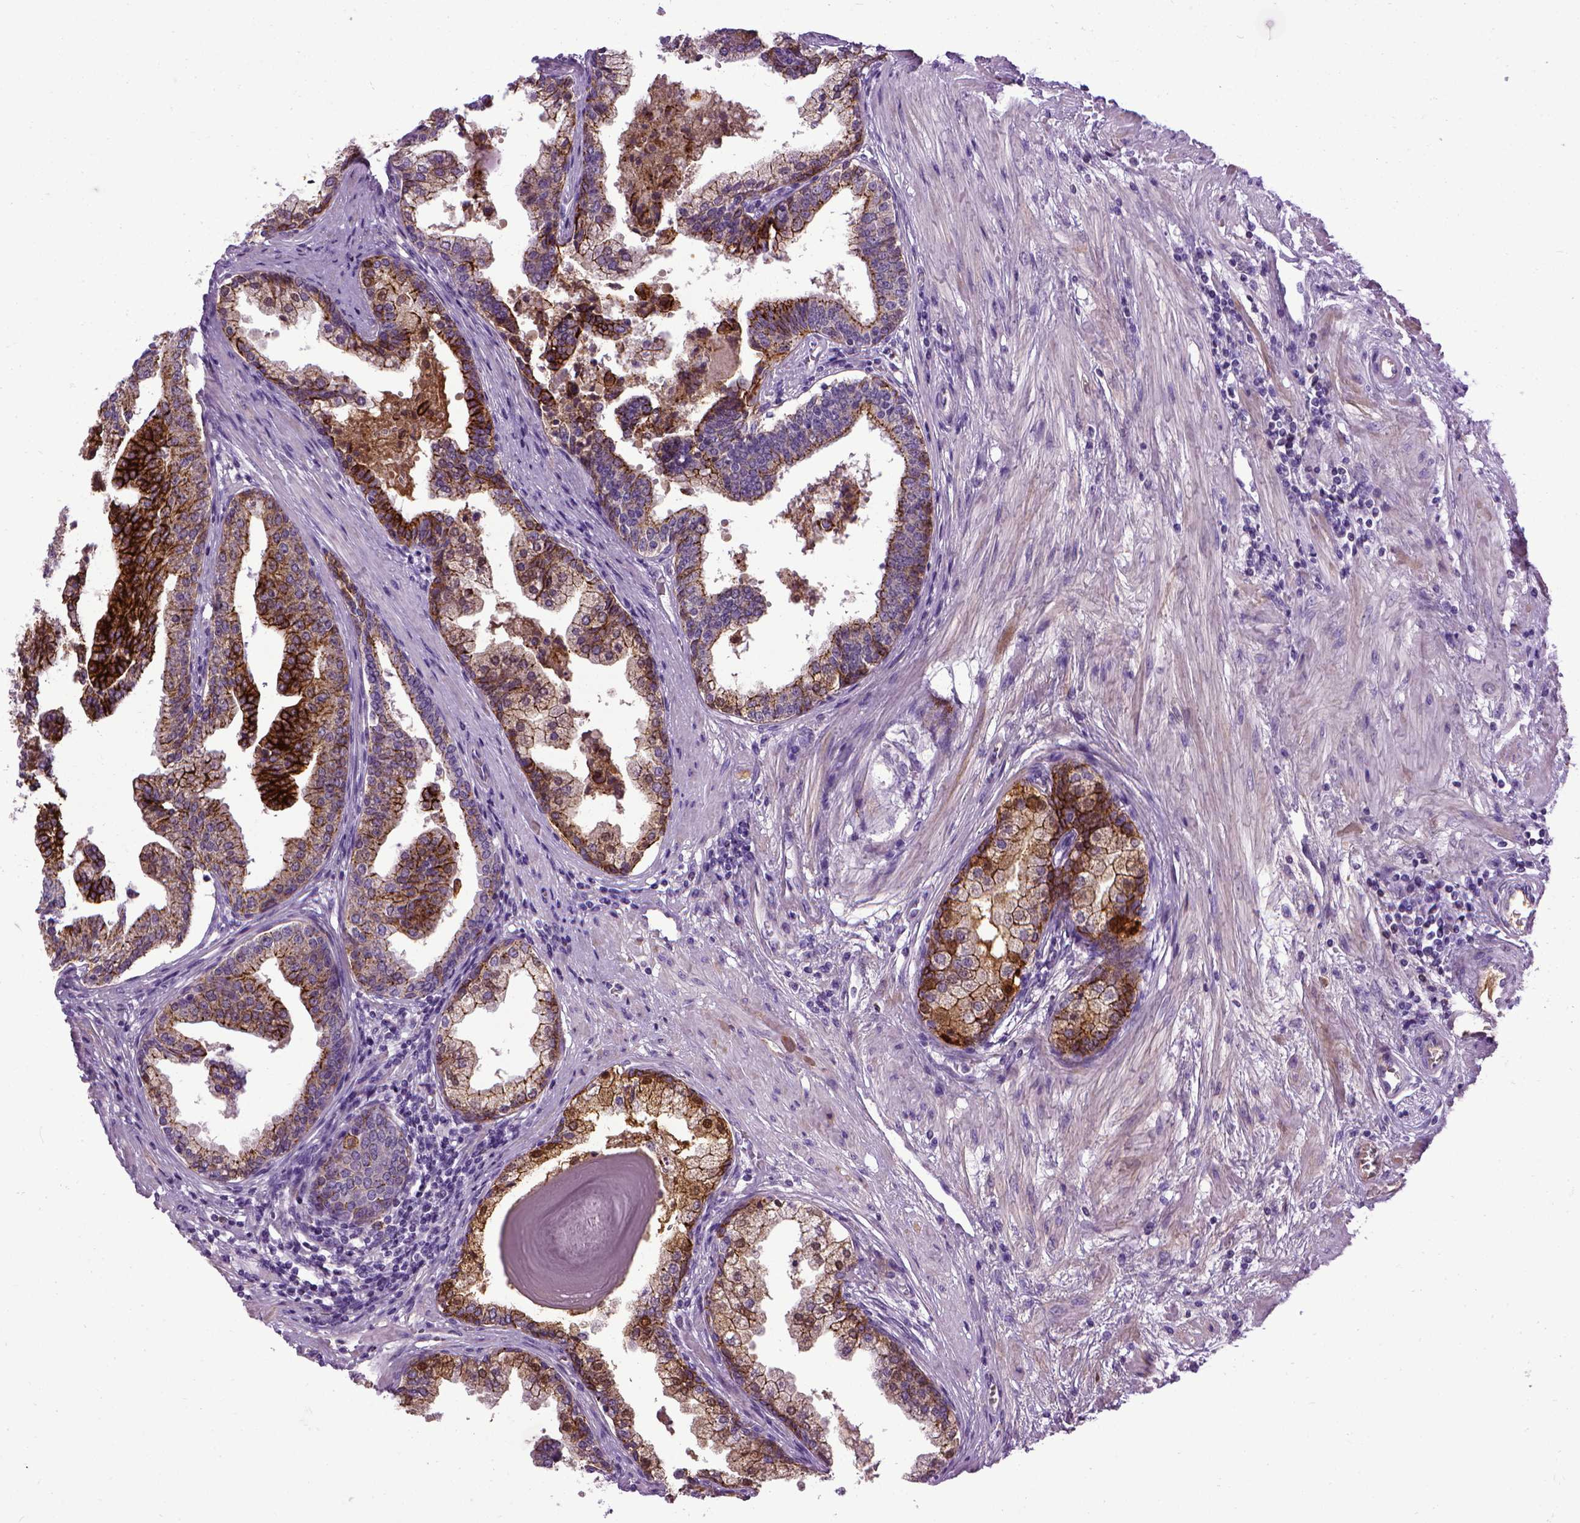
{"staining": {"intensity": "strong", "quantity": ">75%", "location": "cytoplasmic/membranous"}, "tissue": "prostate cancer", "cell_type": "Tumor cells", "image_type": "cancer", "snomed": [{"axis": "morphology", "description": "Adenocarcinoma, NOS"}, {"axis": "topography", "description": "Prostate and seminal vesicle, NOS"}, {"axis": "topography", "description": "Prostate"}], "caption": "The immunohistochemical stain highlights strong cytoplasmic/membranous positivity in tumor cells of prostate adenocarcinoma tissue.", "gene": "CDH1", "patient": {"sex": "male", "age": 44}}